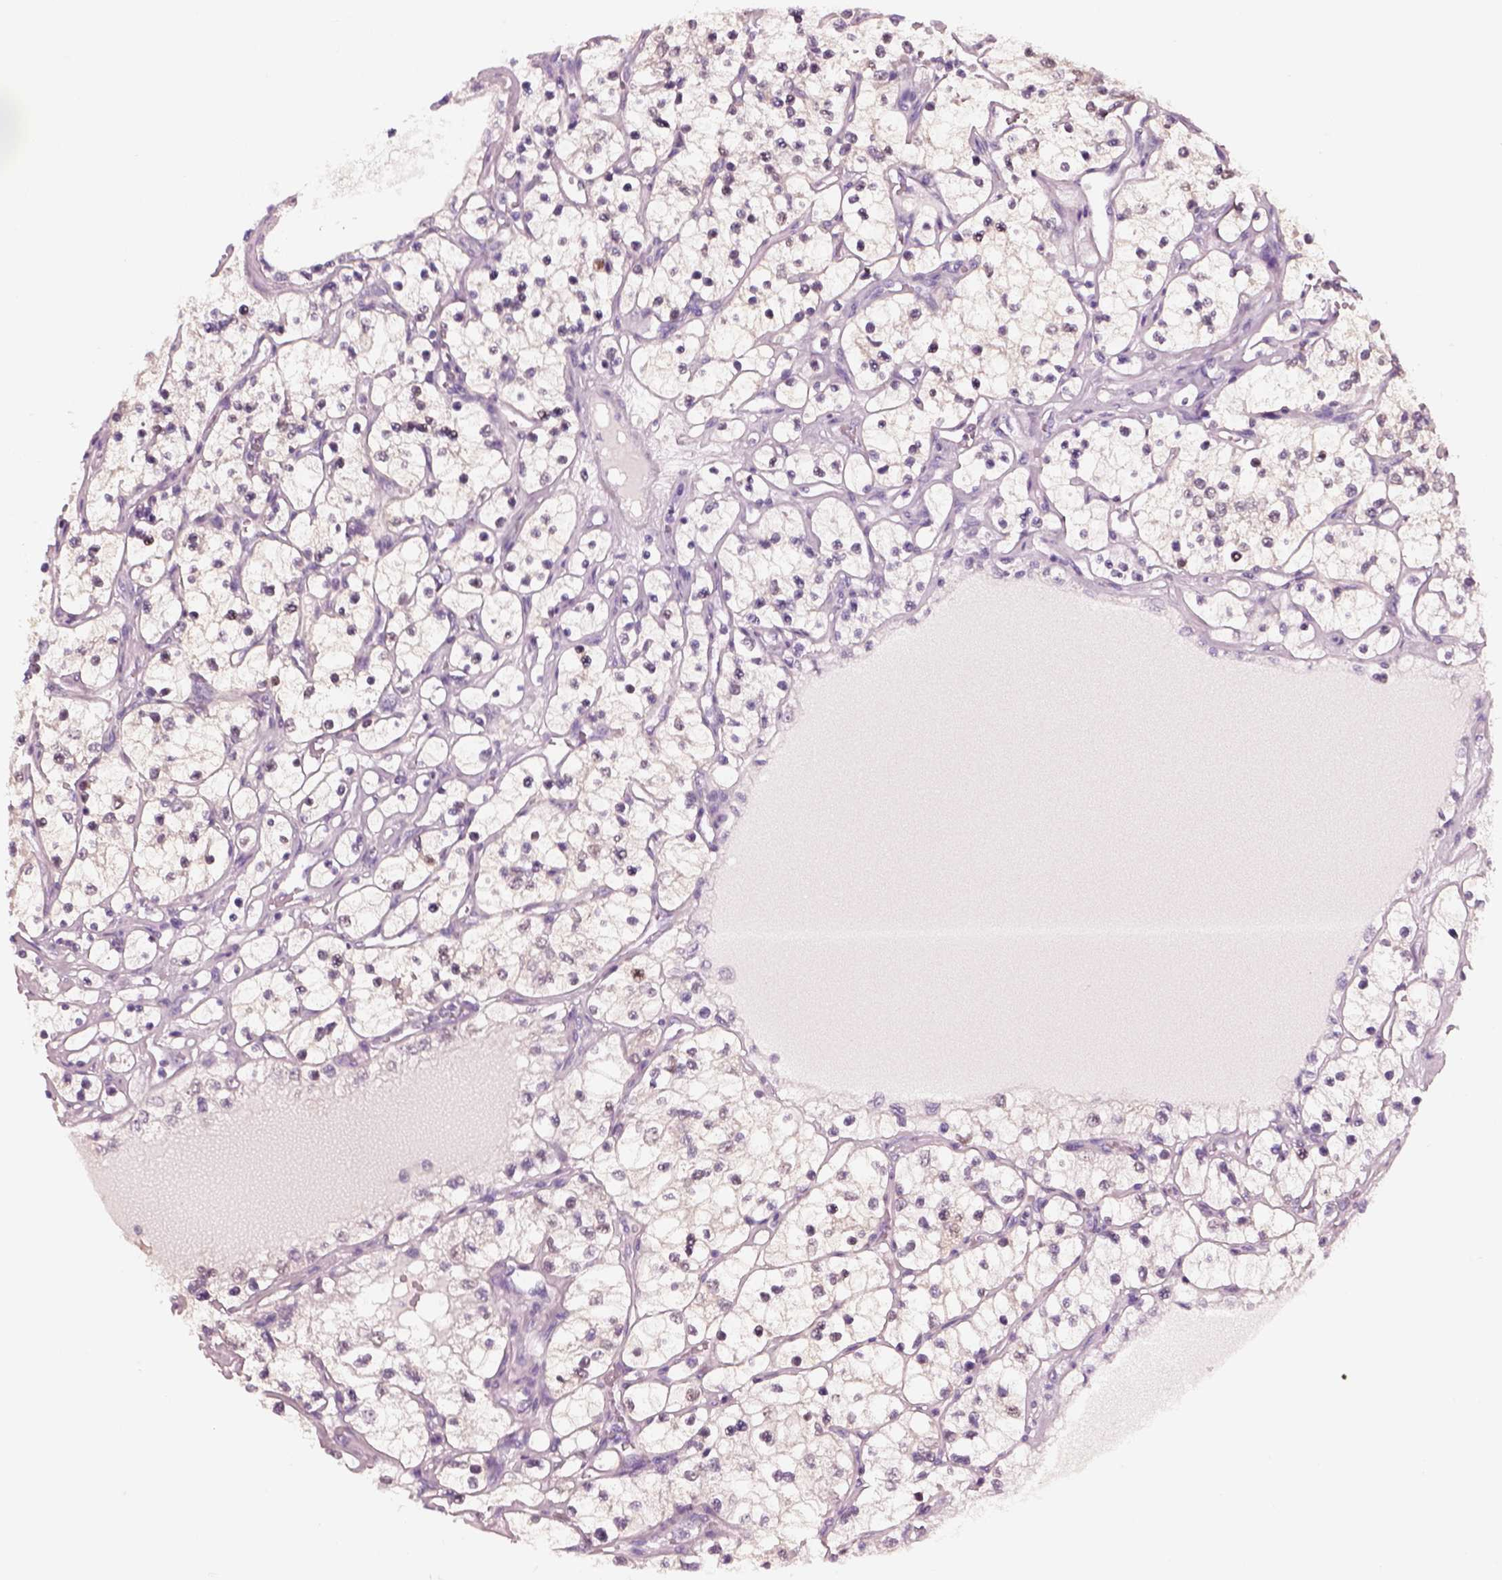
{"staining": {"intensity": "negative", "quantity": "none", "location": "none"}, "tissue": "renal cancer", "cell_type": "Tumor cells", "image_type": "cancer", "snomed": [{"axis": "morphology", "description": "Adenocarcinoma, NOS"}, {"axis": "topography", "description": "Kidney"}], "caption": "High magnification brightfield microscopy of renal cancer stained with DAB (brown) and counterstained with hematoxylin (blue): tumor cells show no significant expression.", "gene": "ELSPBP1", "patient": {"sex": "female", "age": 69}}